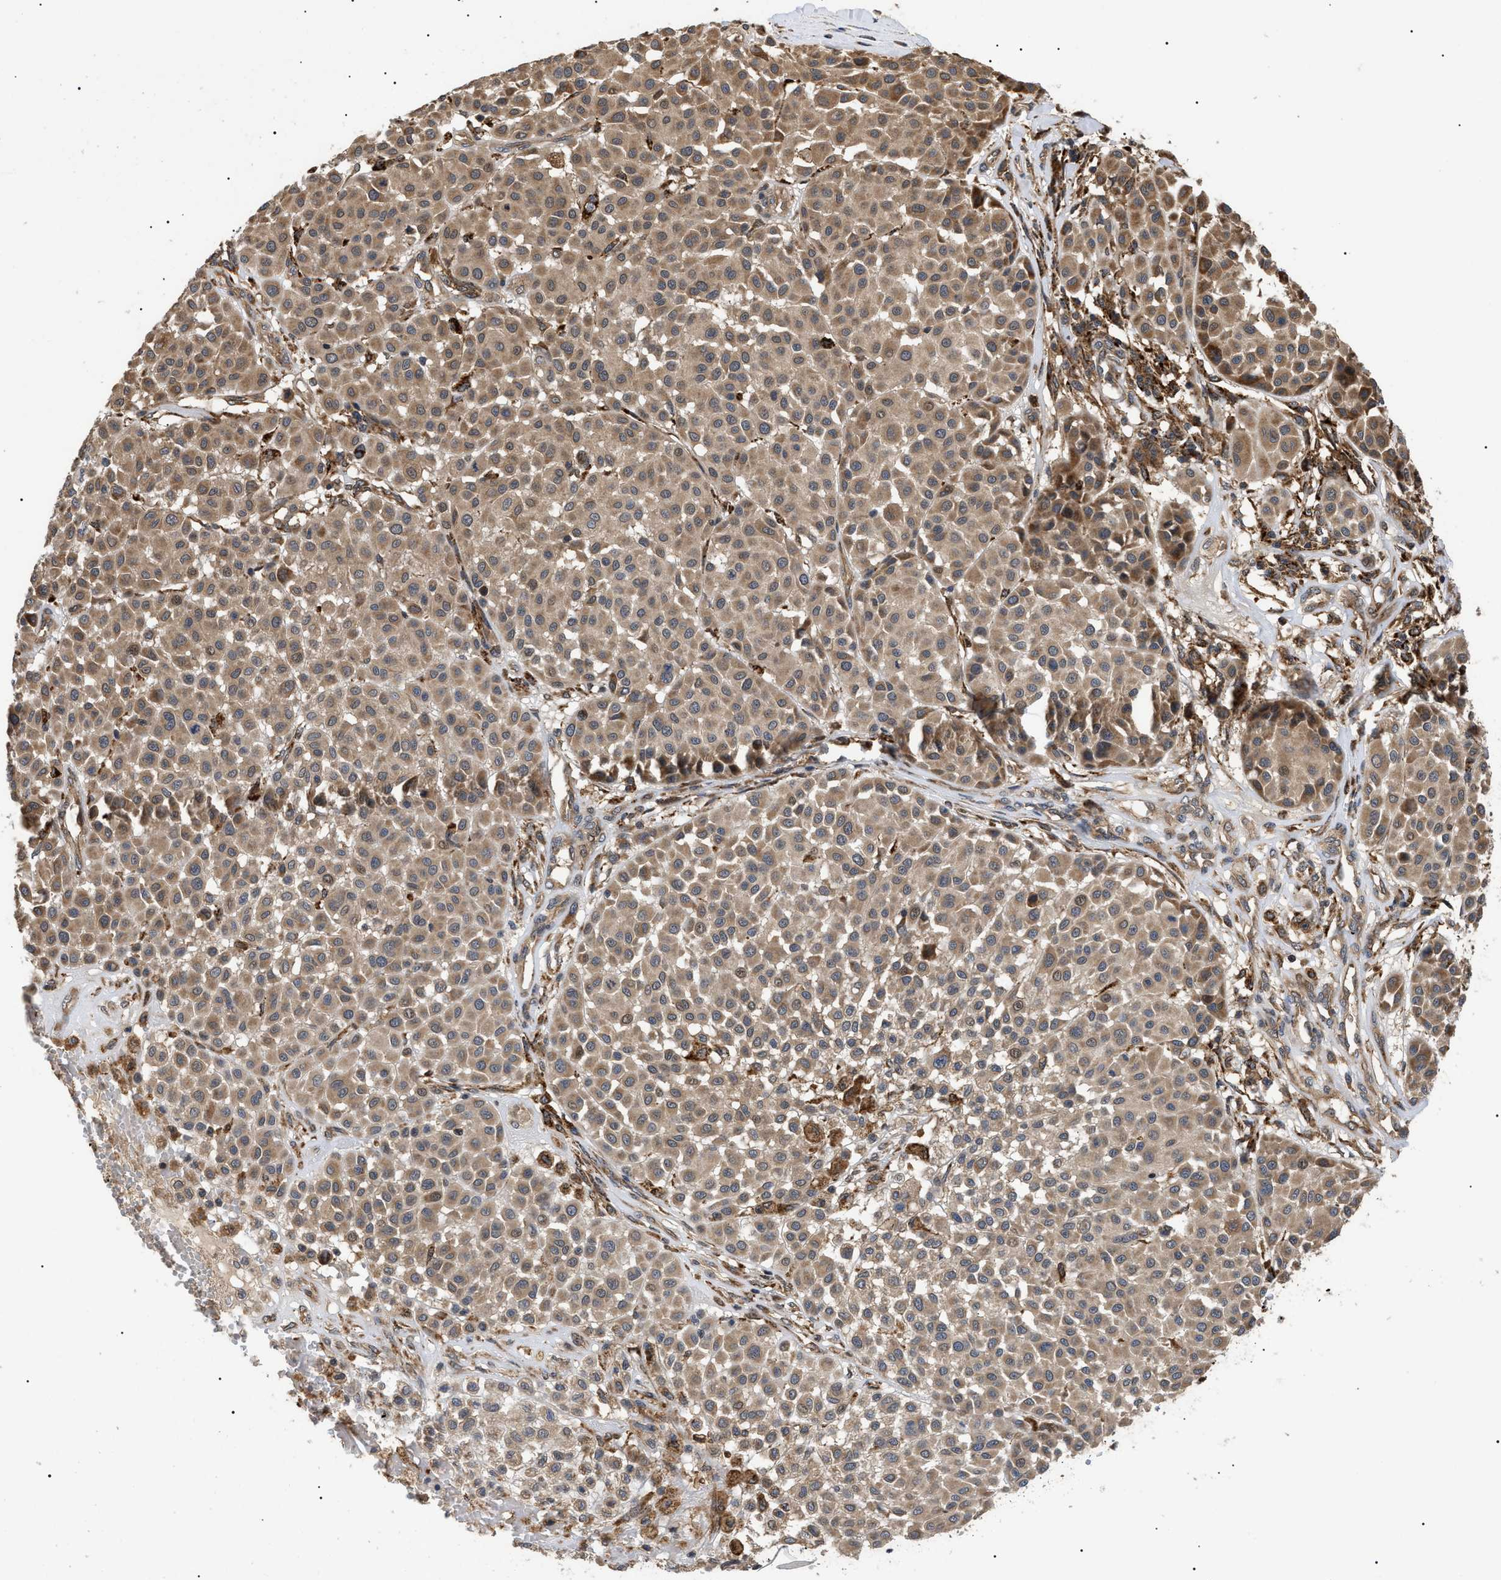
{"staining": {"intensity": "weak", "quantity": ">75%", "location": "cytoplasmic/membranous"}, "tissue": "melanoma", "cell_type": "Tumor cells", "image_type": "cancer", "snomed": [{"axis": "morphology", "description": "Malignant melanoma, Metastatic site"}, {"axis": "topography", "description": "Soft tissue"}], "caption": "DAB (3,3'-diaminobenzidine) immunohistochemical staining of malignant melanoma (metastatic site) demonstrates weak cytoplasmic/membranous protein positivity in about >75% of tumor cells. The staining was performed using DAB (3,3'-diaminobenzidine), with brown indicating positive protein expression. Nuclei are stained blue with hematoxylin.", "gene": "ASTL", "patient": {"sex": "male", "age": 41}}